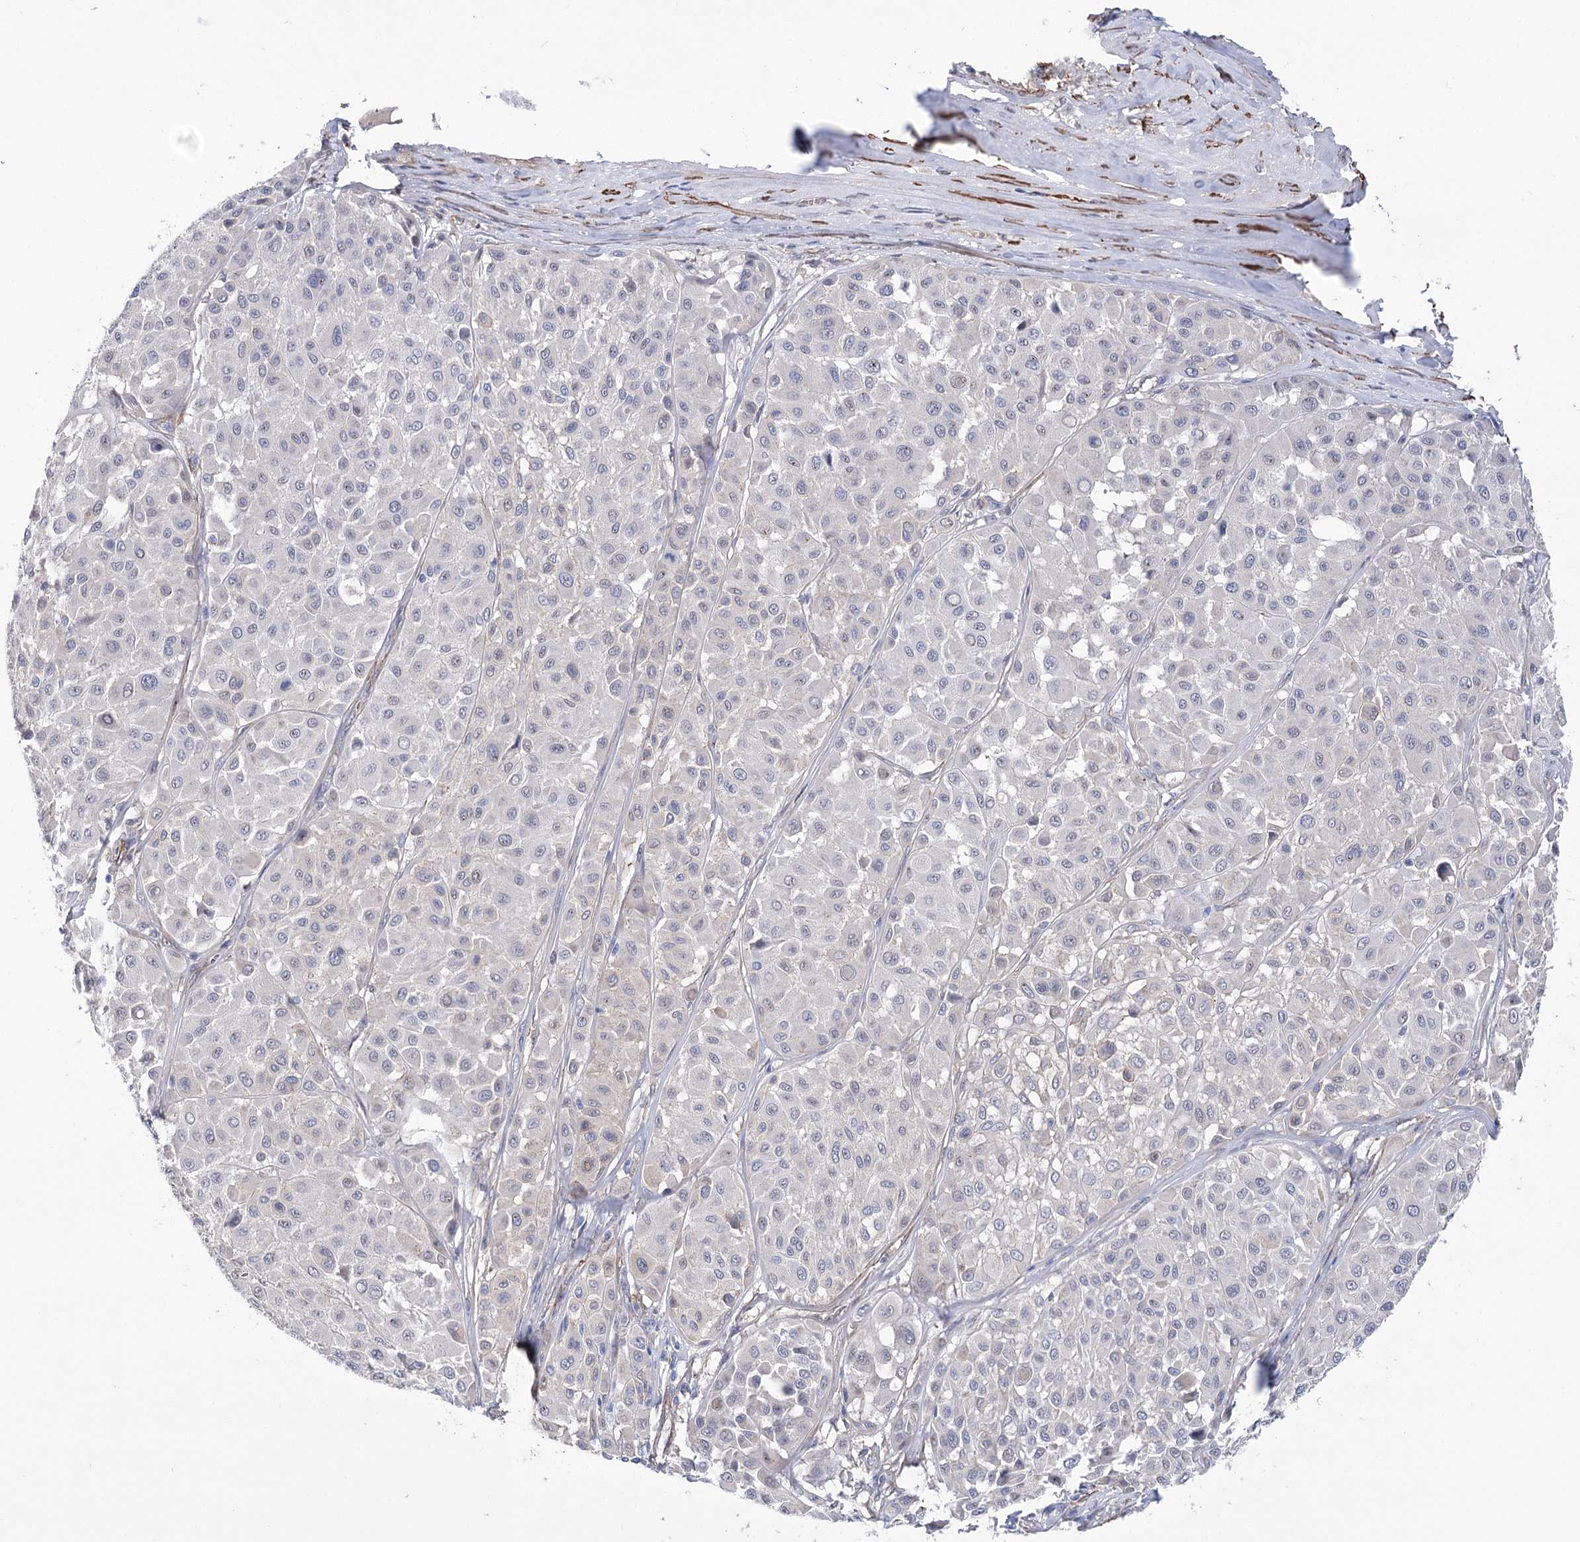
{"staining": {"intensity": "negative", "quantity": "none", "location": "none"}, "tissue": "melanoma", "cell_type": "Tumor cells", "image_type": "cancer", "snomed": [{"axis": "morphology", "description": "Malignant melanoma, Metastatic site"}, {"axis": "topography", "description": "Soft tissue"}], "caption": "This is an IHC micrograph of human melanoma. There is no expression in tumor cells.", "gene": "WASHC3", "patient": {"sex": "male", "age": 41}}